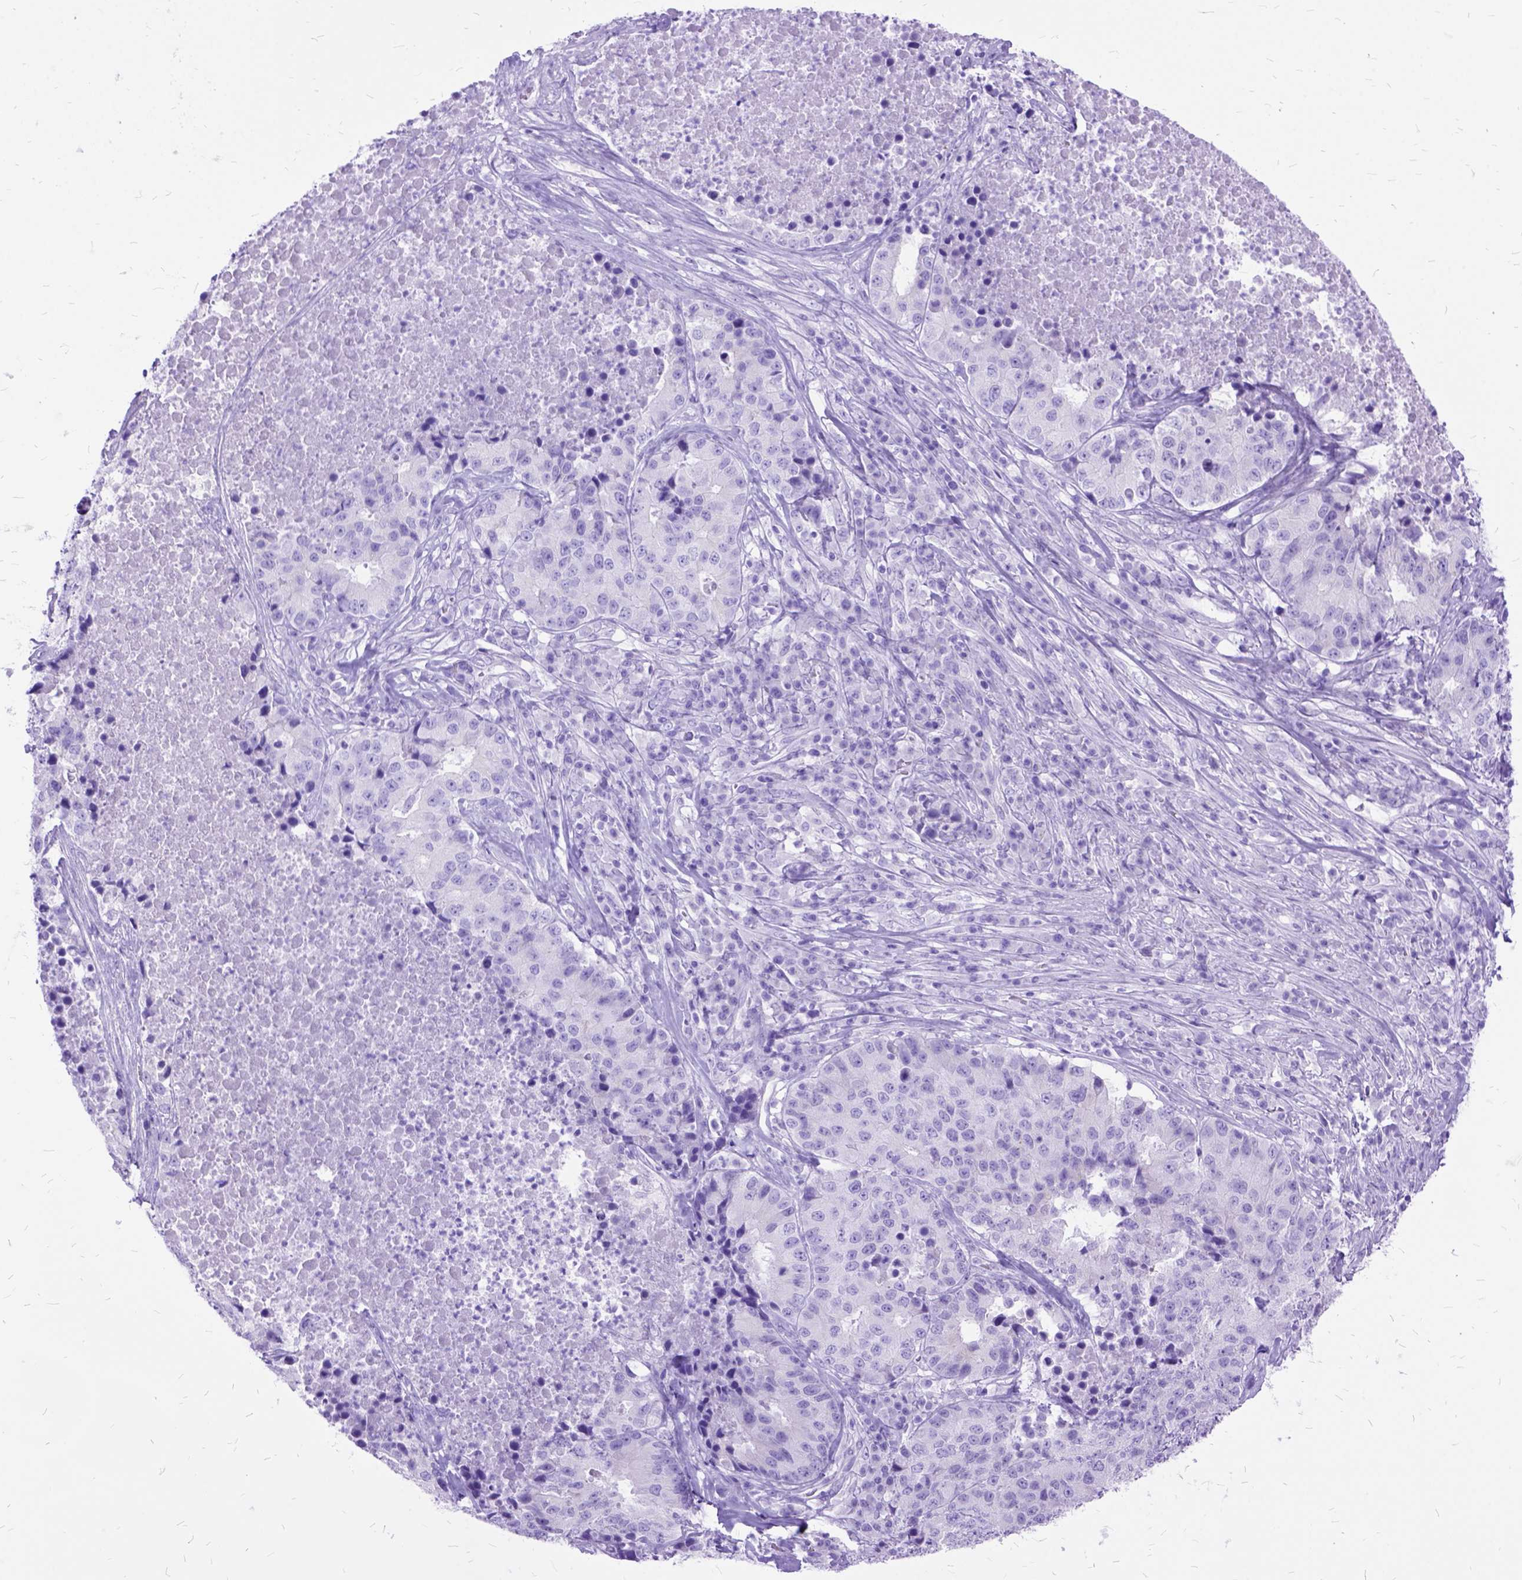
{"staining": {"intensity": "negative", "quantity": "none", "location": "none"}, "tissue": "stomach cancer", "cell_type": "Tumor cells", "image_type": "cancer", "snomed": [{"axis": "morphology", "description": "Adenocarcinoma, NOS"}, {"axis": "topography", "description": "Stomach"}], "caption": "Tumor cells are negative for brown protein staining in stomach cancer.", "gene": "DNAH2", "patient": {"sex": "male", "age": 71}}